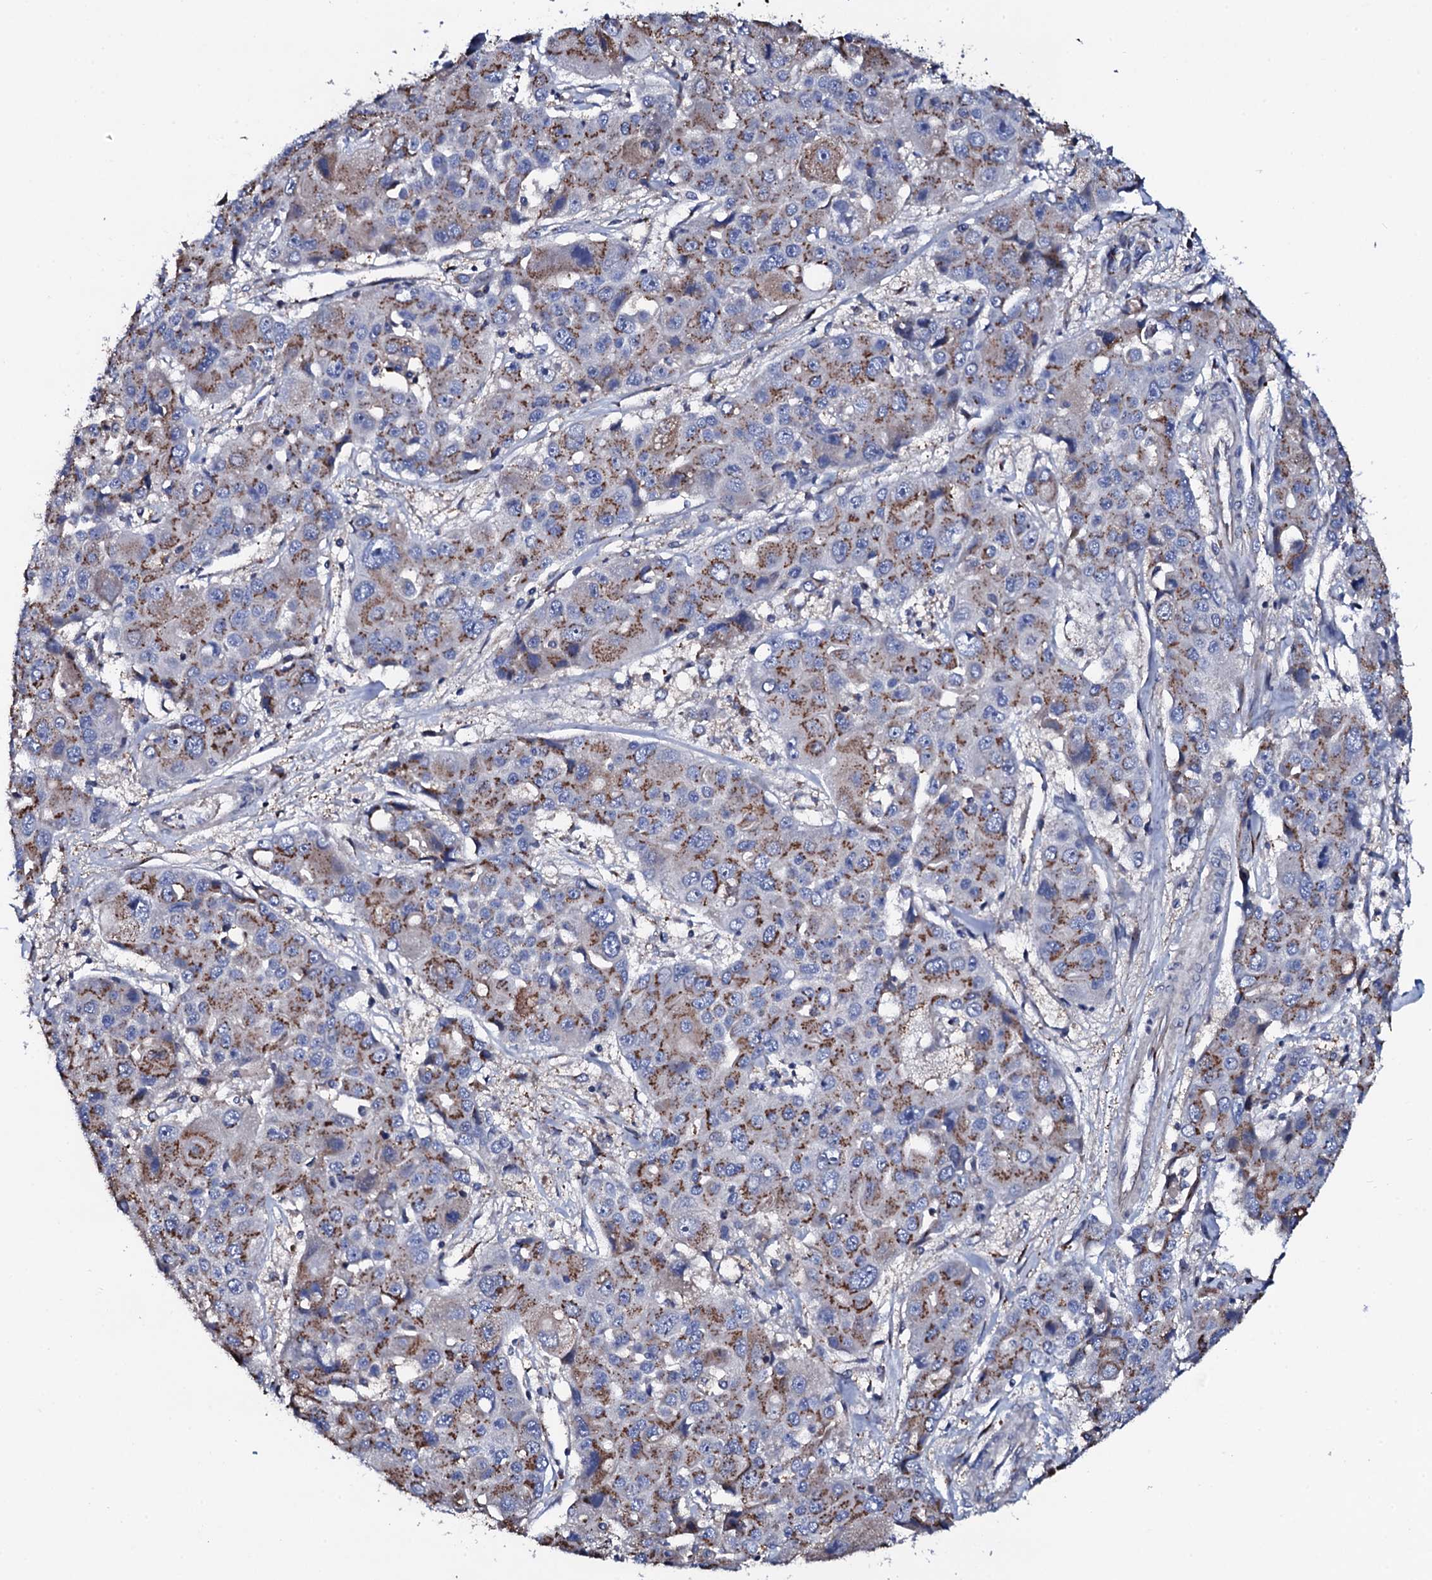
{"staining": {"intensity": "moderate", "quantity": "25%-75%", "location": "cytoplasmic/membranous"}, "tissue": "liver cancer", "cell_type": "Tumor cells", "image_type": "cancer", "snomed": [{"axis": "morphology", "description": "Cholangiocarcinoma"}, {"axis": "topography", "description": "Liver"}], "caption": "About 25%-75% of tumor cells in human cholangiocarcinoma (liver) show moderate cytoplasmic/membranous protein expression as visualized by brown immunohistochemical staining.", "gene": "PLET1", "patient": {"sex": "male", "age": 67}}